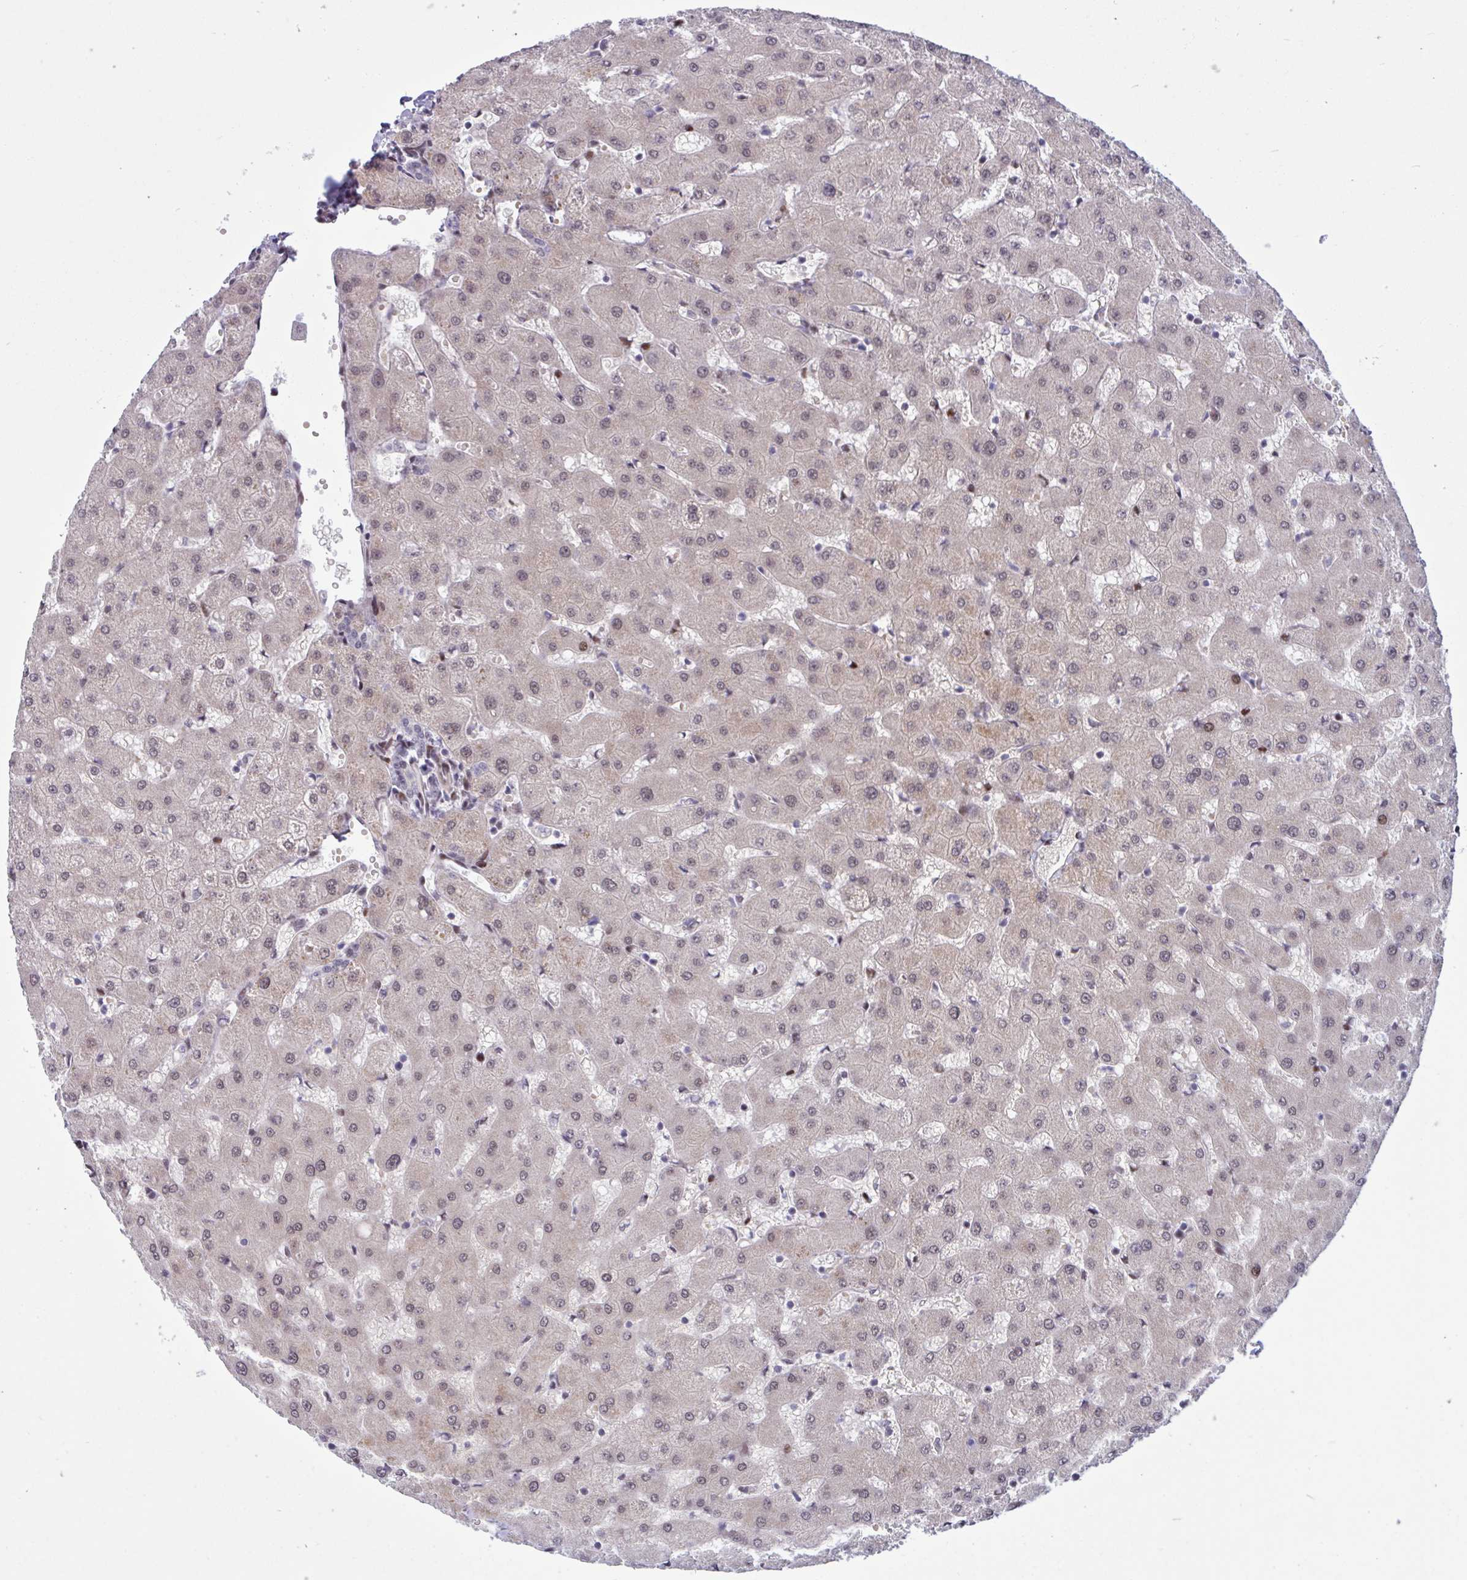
{"staining": {"intensity": "weak", "quantity": "25%-75%", "location": "nuclear"}, "tissue": "liver", "cell_type": "Cholangiocytes", "image_type": "normal", "snomed": [{"axis": "morphology", "description": "Normal tissue, NOS"}, {"axis": "topography", "description": "Liver"}], "caption": "IHC staining of normal liver, which reveals low levels of weak nuclear expression in approximately 25%-75% of cholangiocytes indicating weak nuclear protein positivity. The staining was performed using DAB (brown) for protein detection and nuclei were counterstained in hematoxylin (blue).", "gene": "RBL1", "patient": {"sex": "female", "age": 63}}